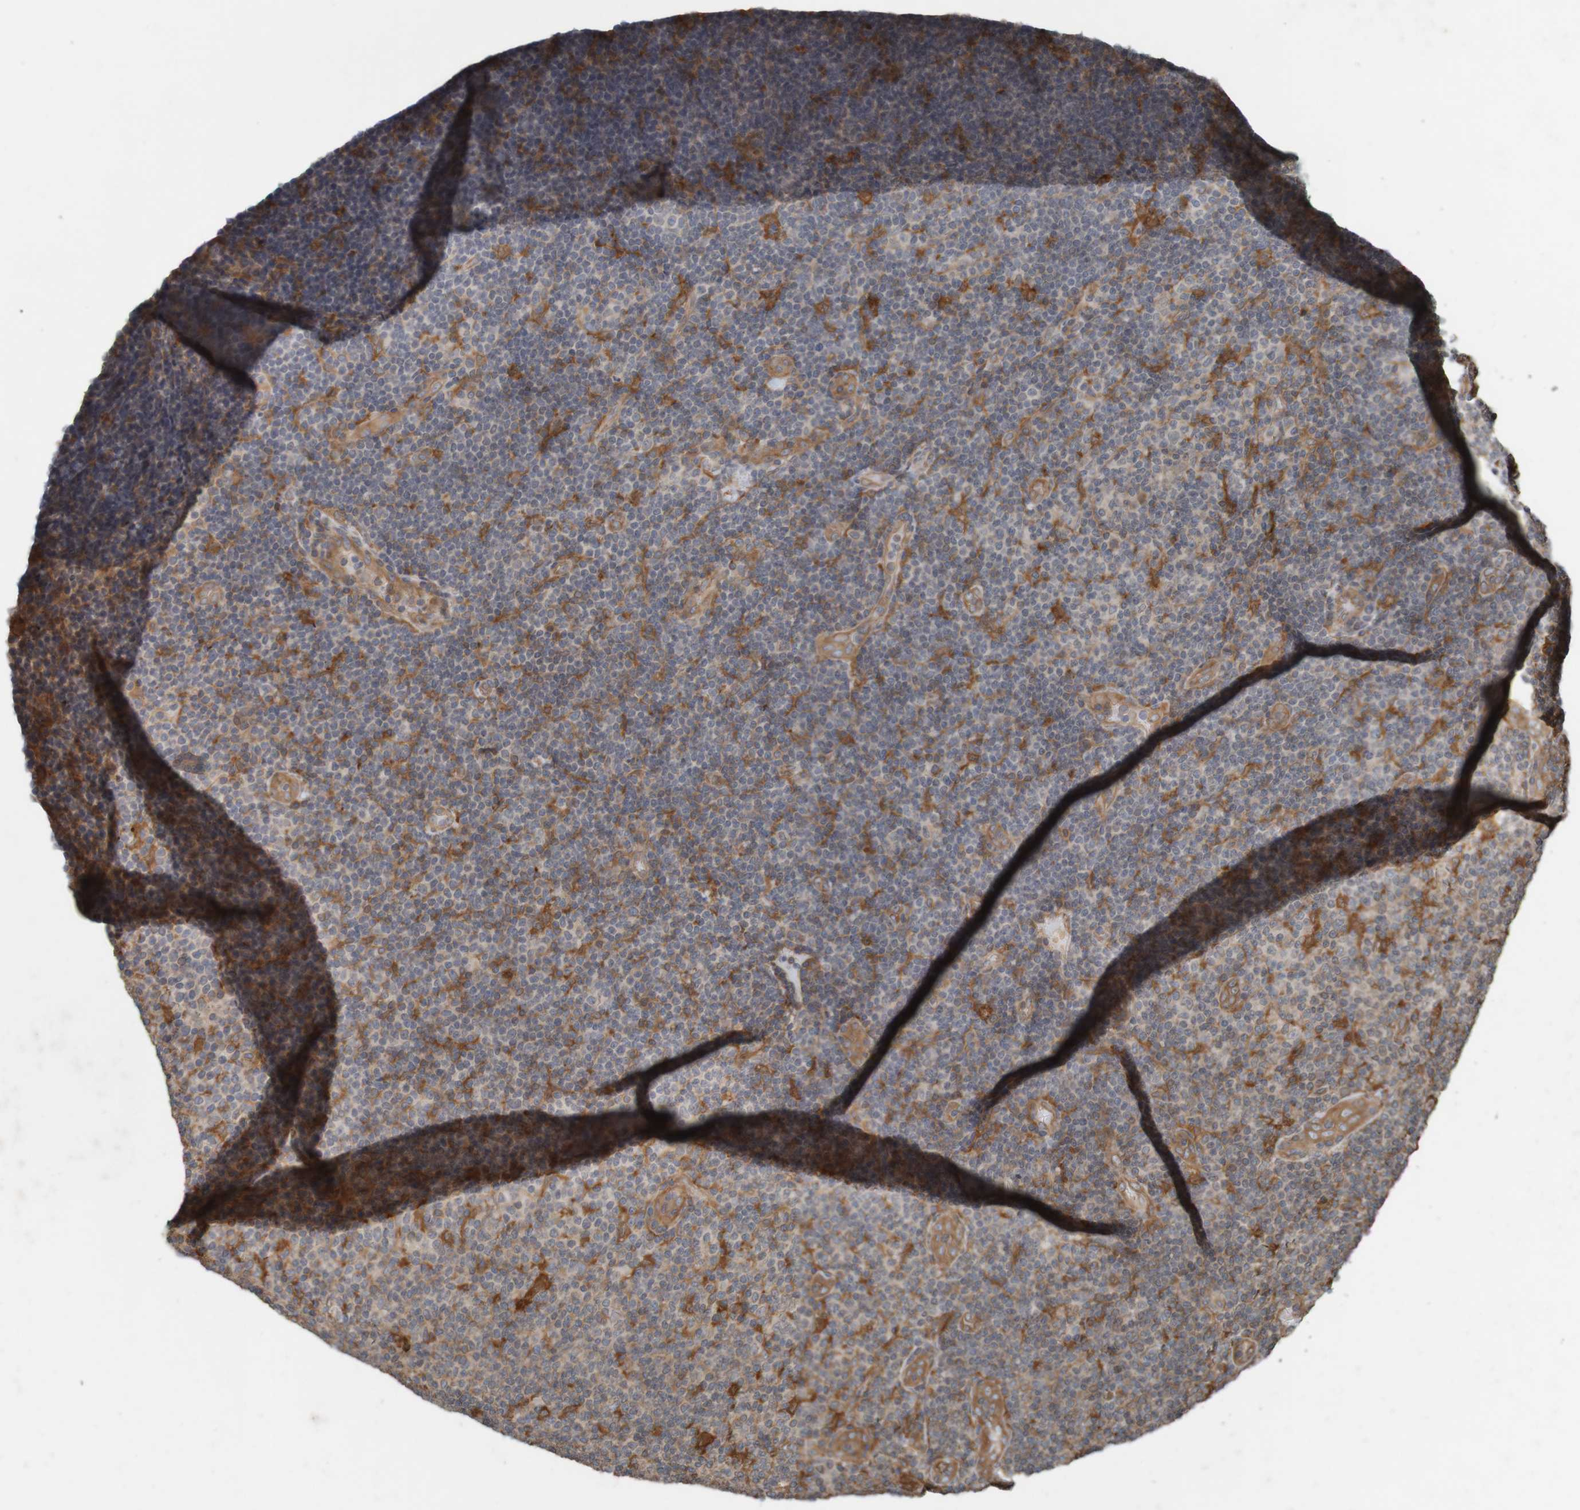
{"staining": {"intensity": "weak", "quantity": "<25%", "location": "cytoplasmic/membranous"}, "tissue": "lymphoma", "cell_type": "Tumor cells", "image_type": "cancer", "snomed": [{"axis": "morphology", "description": "Malignant lymphoma, non-Hodgkin's type, Low grade"}, {"axis": "topography", "description": "Lymph node"}], "caption": "The micrograph shows no staining of tumor cells in malignant lymphoma, non-Hodgkin's type (low-grade).", "gene": "ARHGEF11", "patient": {"sex": "male", "age": 83}}